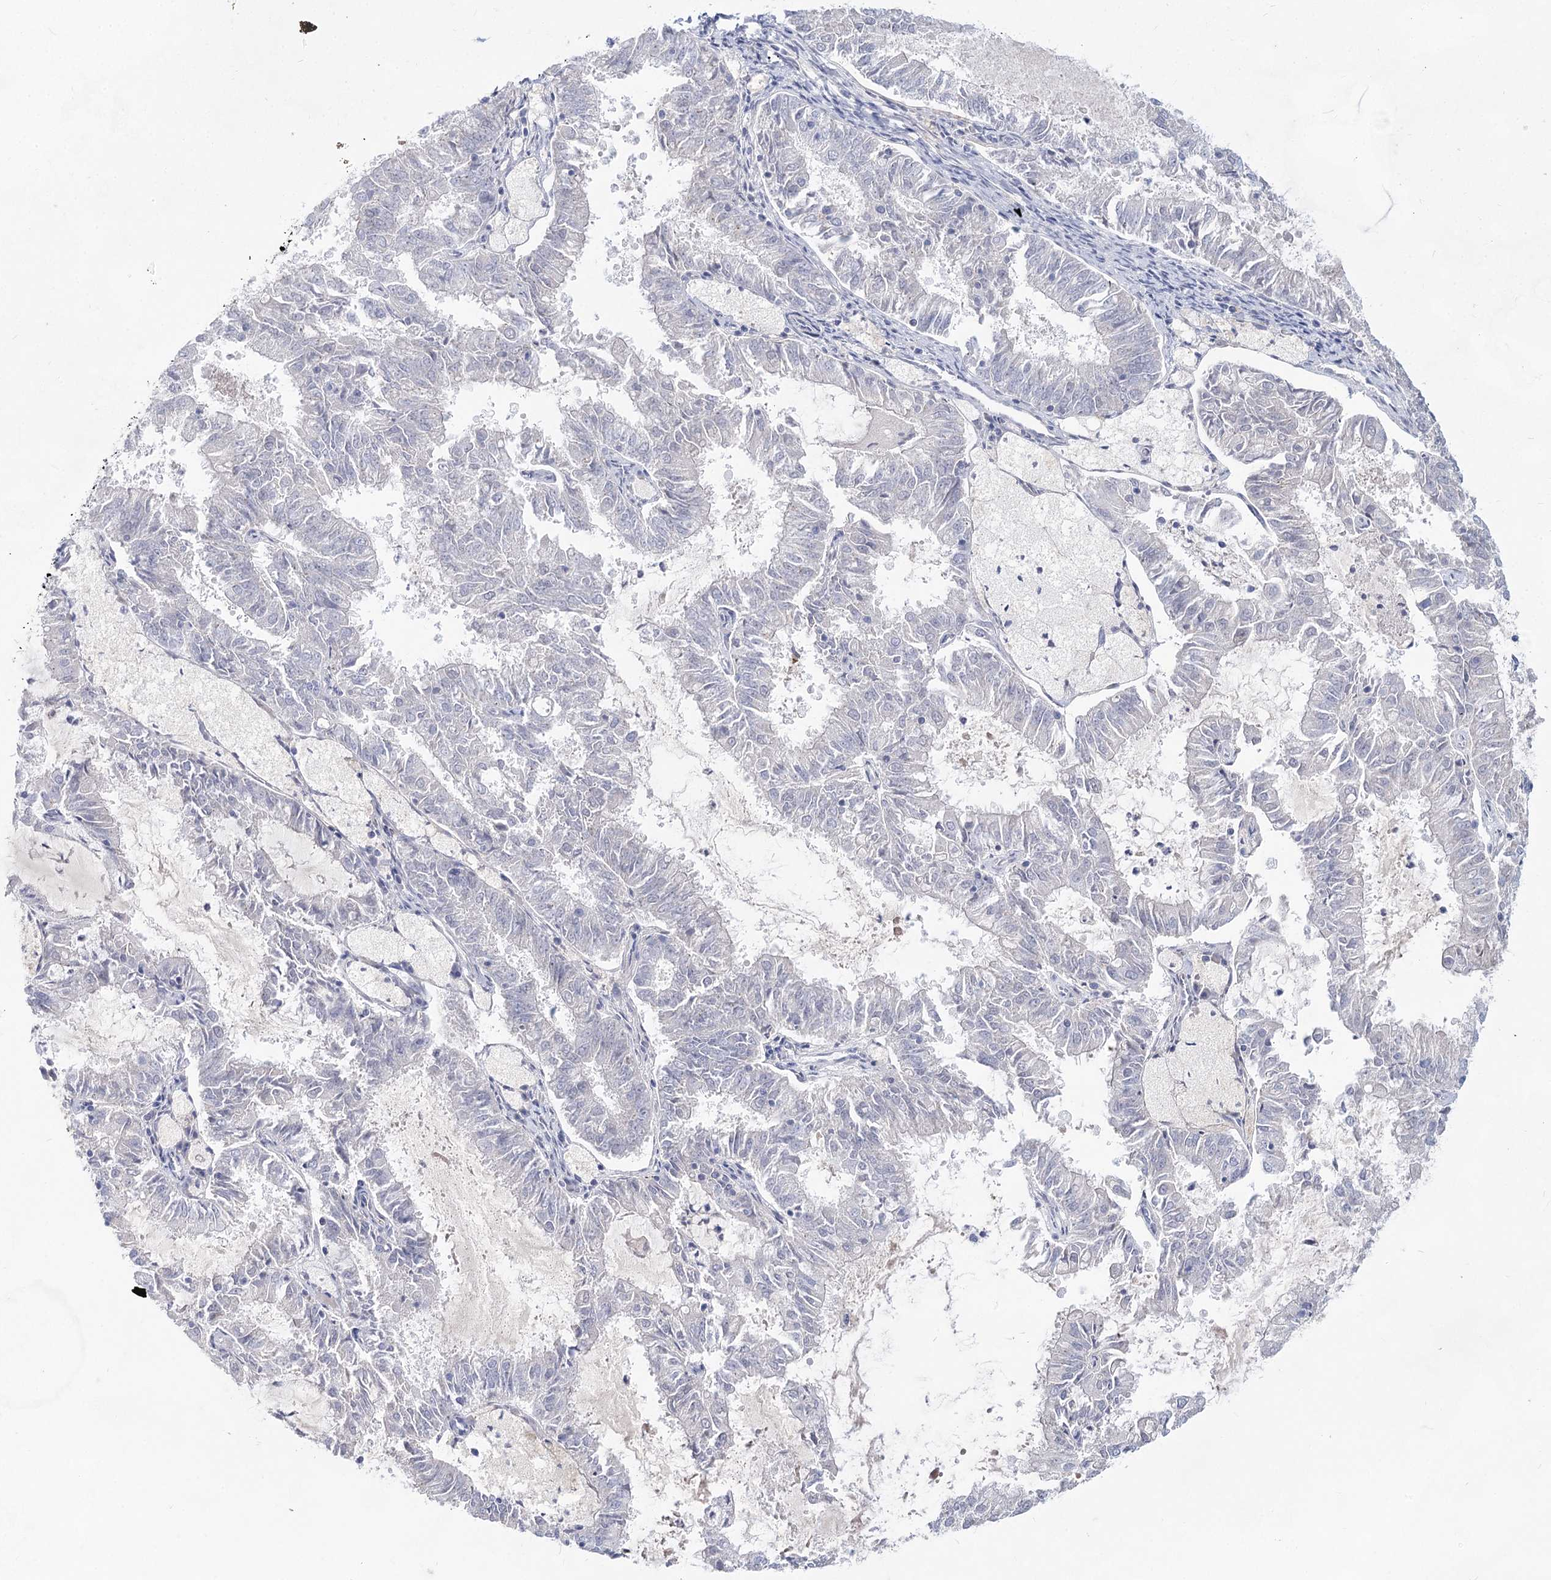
{"staining": {"intensity": "negative", "quantity": "none", "location": "none"}, "tissue": "endometrial cancer", "cell_type": "Tumor cells", "image_type": "cancer", "snomed": [{"axis": "morphology", "description": "Adenocarcinoma, NOS"}, {"axis": "topography", "description": "Endometrium"}], "caption": "Endometrial cancer (adenocarcinoma) was stained to show a protein in brown. There is no significant positivity in tumor cells.", "gene": "TASOR2", "patient": {"sex": "female", "age": 57}}